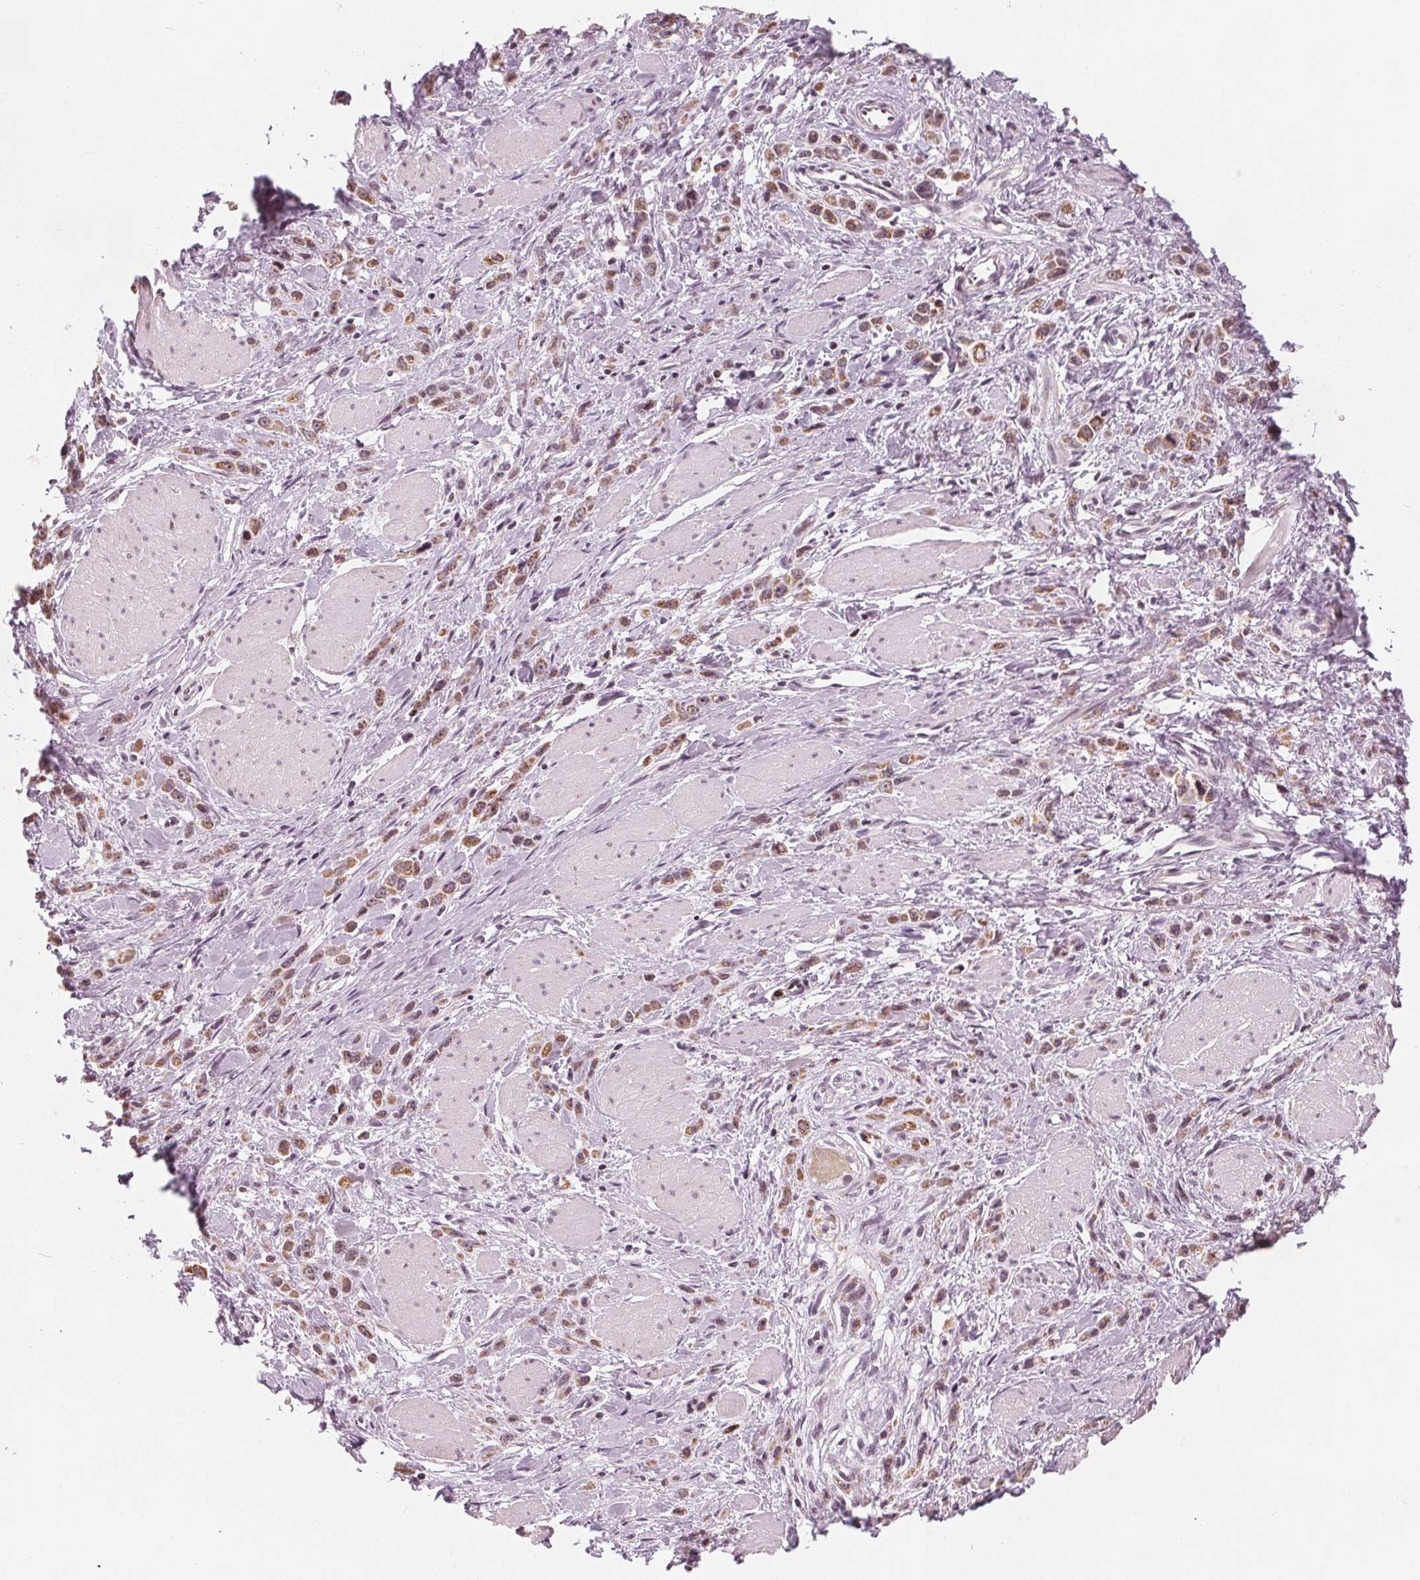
{"staining": {"intensity": "moderate", "quantity": "25%-75%", "location": "cytoplasmic/membranous,nuclear"}, "tissue": "stomach cancer", "cell_type": "Tumor cells", "image_type": "cancer", "snomed": [{"axis": "morphology", "description": "Adenocarcinoma, NOS"}, {"axis": "topography", "description": "Stomach"}], "caption": "Protein staining of adenocarcinoma (stomach) tissue reveals moderate cytoplasmic/membranous and nuclear expression in approximately 25%-75% of tumor cells.", "gene": "DPM2", "patient": {"sex": "male", "age": 47}}